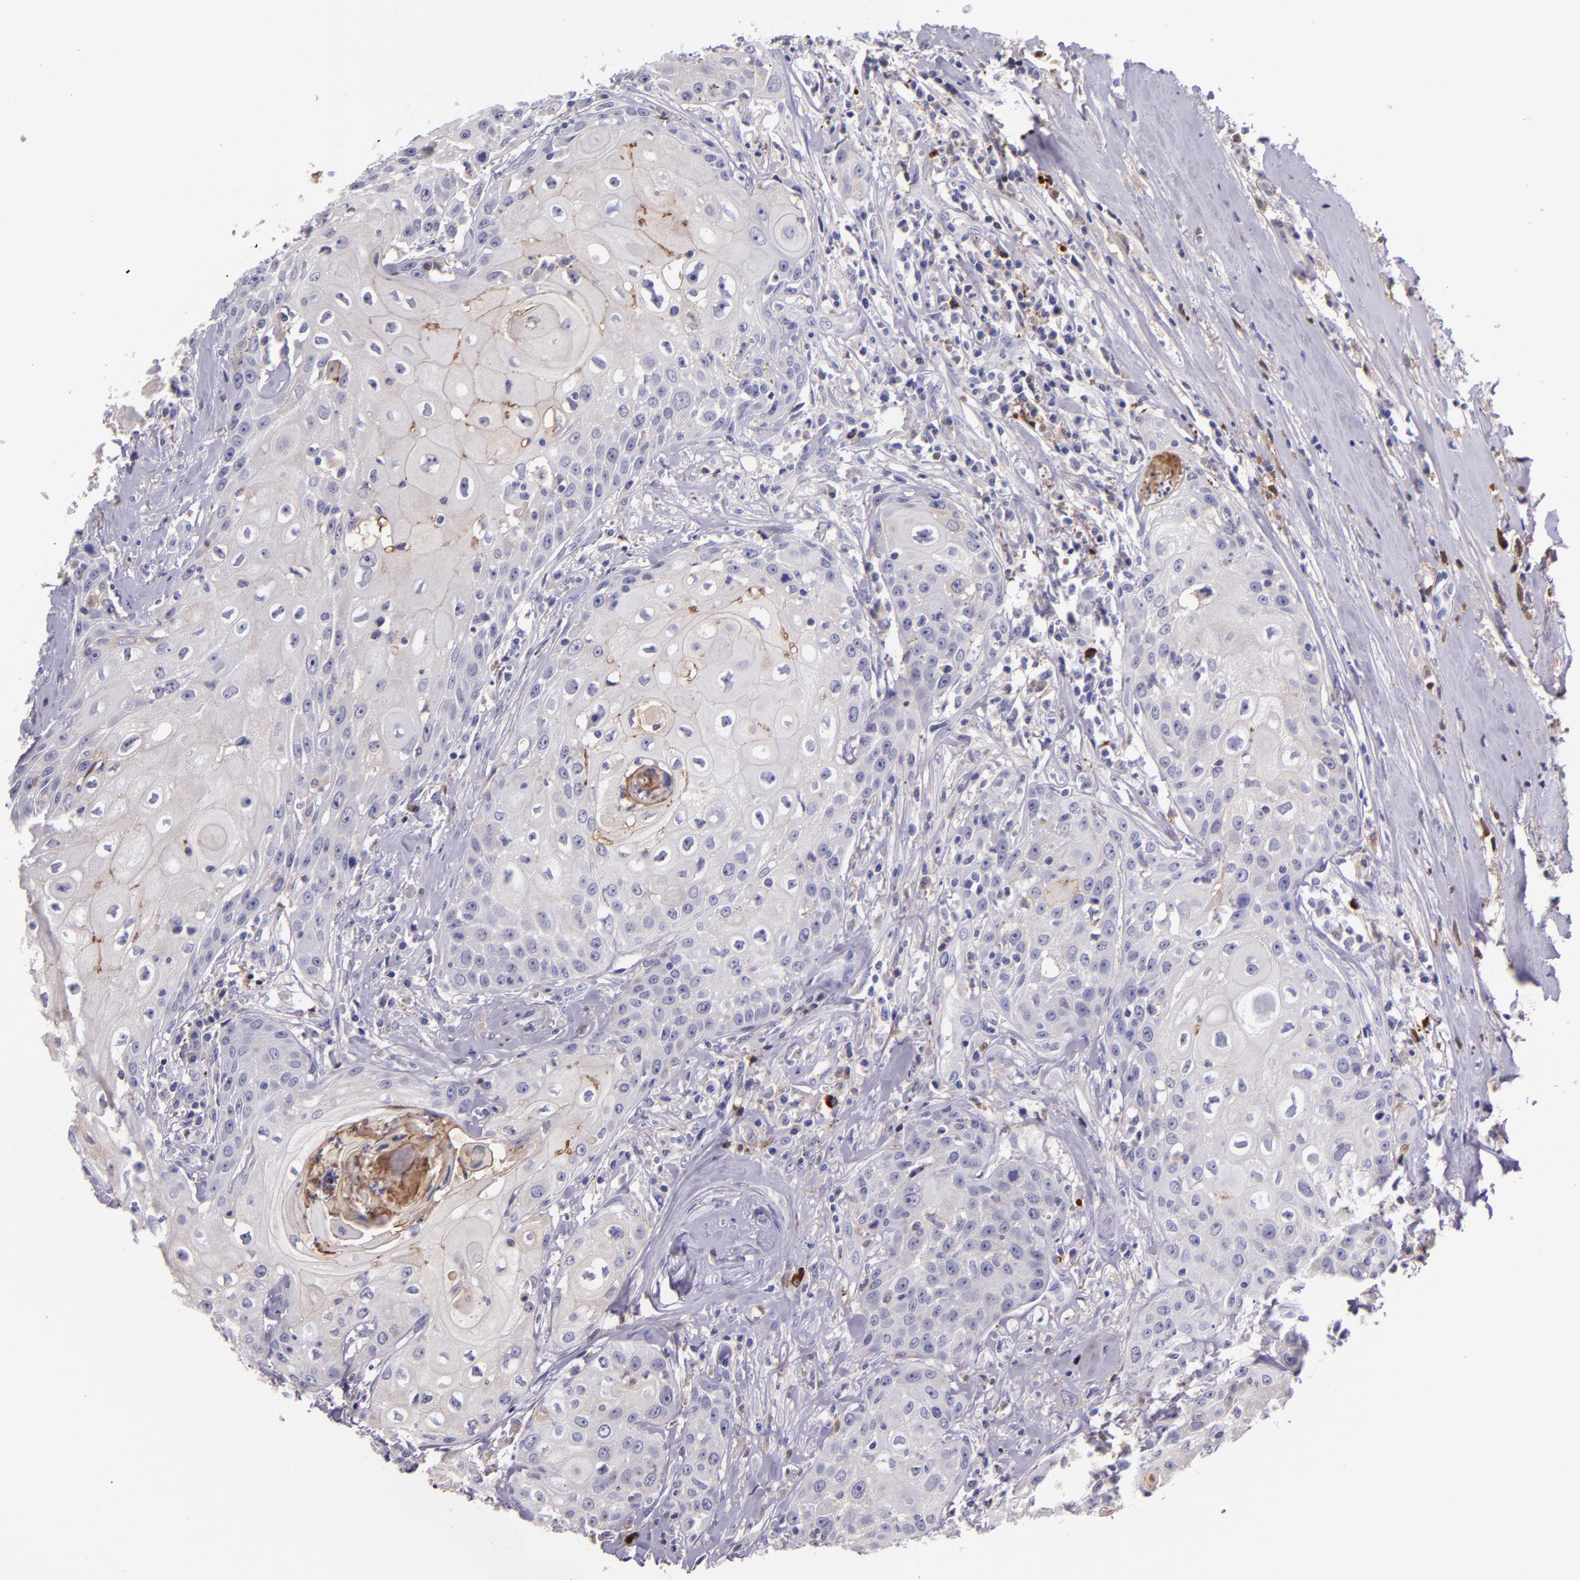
{"staining": {"intensity": "negative", "quantity": "none", "location": "none"}, "tissue": "head and neck cancer", "cell_type": "Tumor cells", "image_type": "cancer", "snomed": [{"axis": "morphology", "description": "Squamous cell carcinoma, NOS"}, {"axis": "topography", "description": "Oral tissue"}, {"axis": "topography", "description": "Head-Neck"}], "caption": "A histopathology image of head and neck squamous cell carcinoma stained for a protein displays no brown staining in tumor cells. Nuclei are stained in blue.", "gene": "KNG1", "patient": {"sex": "female", "age": 82}}